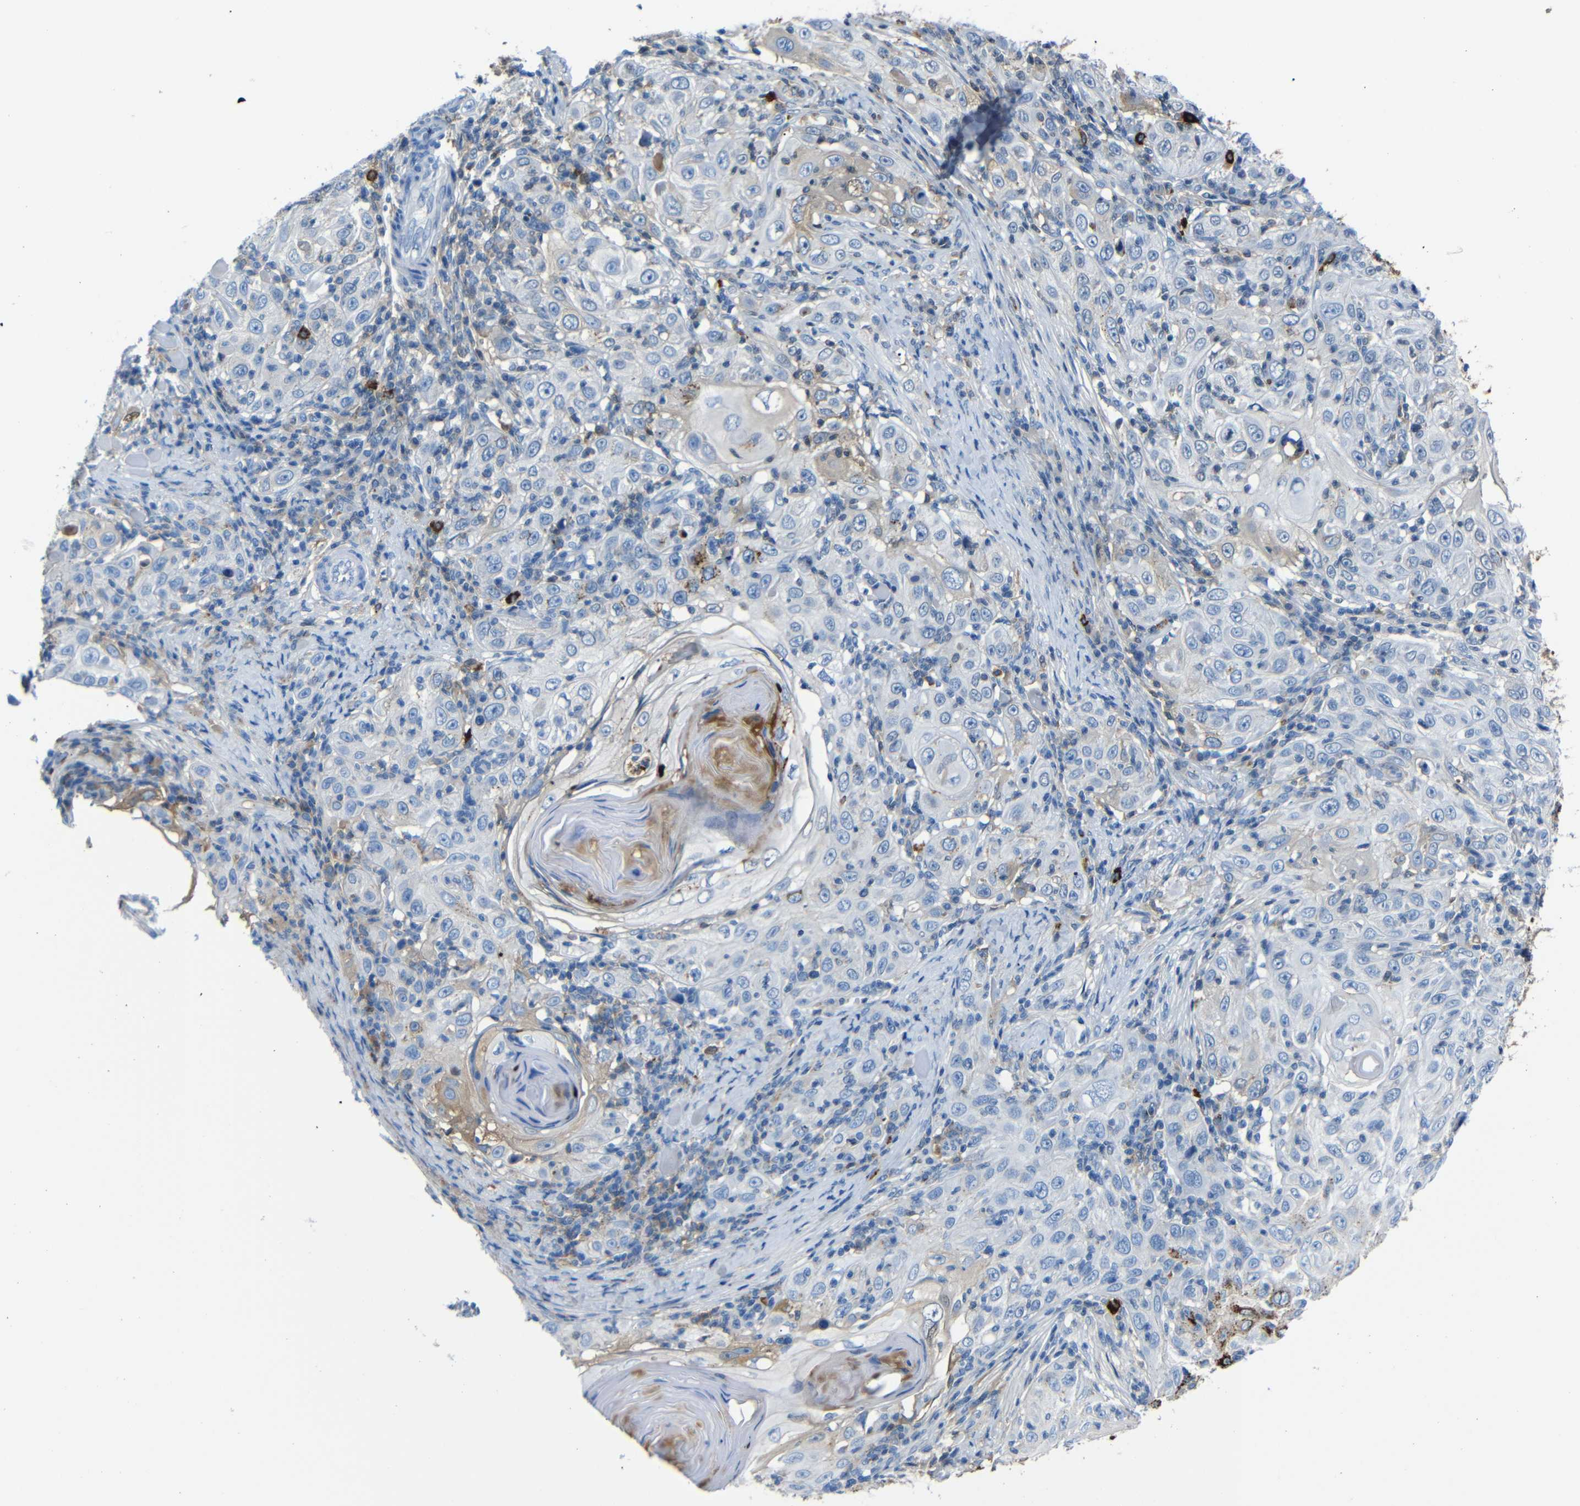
{"staining": {"intensity": "negative", "quantity": "none", "location": "none"}, "tissue": "skin cancer", "cell_type": "Tumor cells", "image_type": "cancer", "snomed": [{"axis": "morphology", "description": "Squamous cell carcinoma, NOS"}, {"axis": "topography", "description": "Skin"}], "caption": "The histopathology image exhibits no significant positivity in tumor cells of skin squamous cell carcinoma.", "gene": "SERPINA1", "patient": {"sex": "female", "age": 88}}